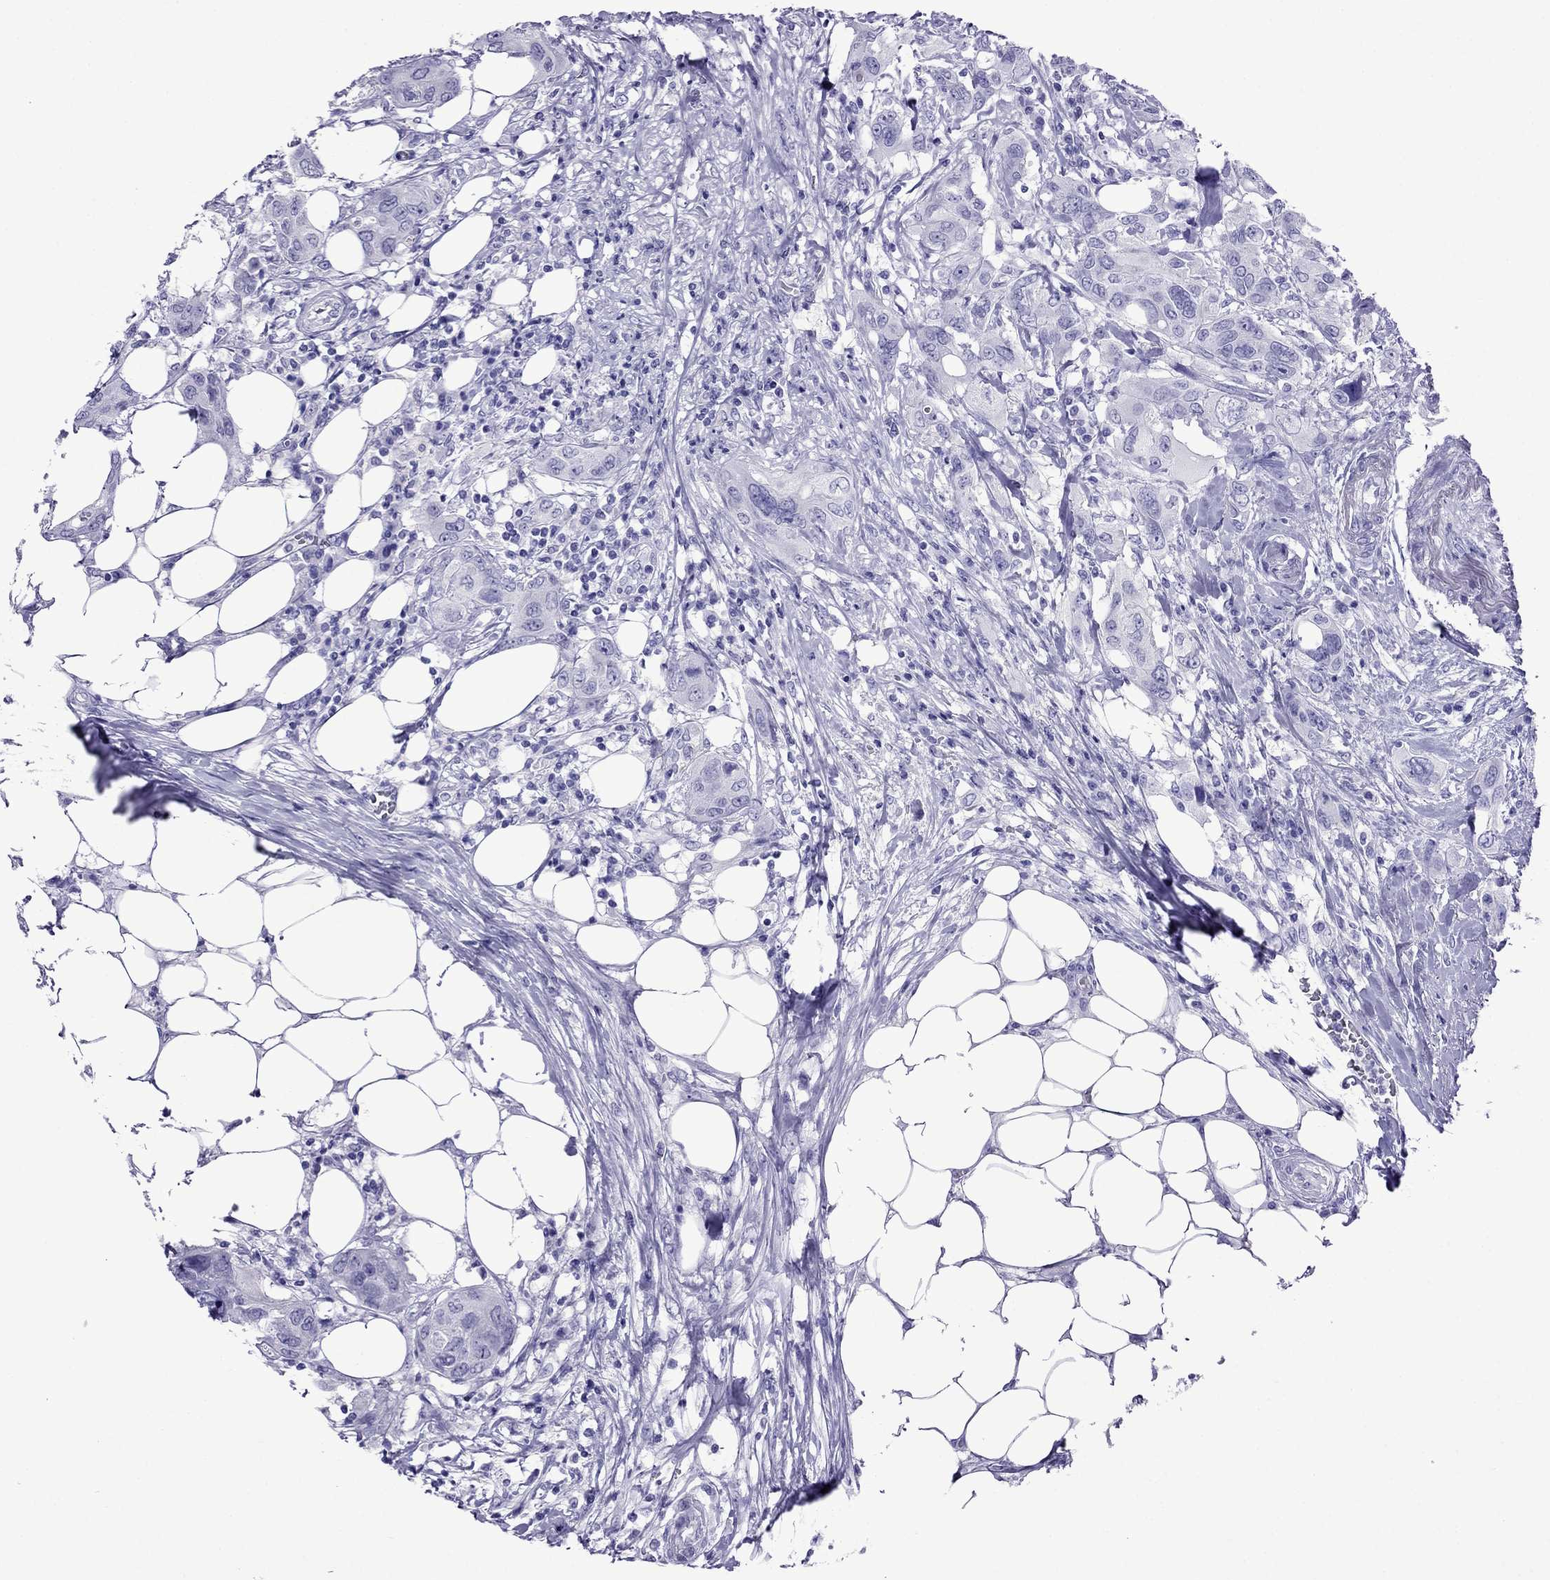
{"staining": {"intensity": "negative", "quantity": "none", "location": "none"}, "tissue": "urothelial cancer", "cell_type": "Tumor cells", "image_type": "cancer", "snomed": [{"axis": "morphology", "description": "Urothelial carcinoma, NOS"}, {"axis": "morphology", "description": "Urothelial carcinoma, High grade"}, {"axis": "topography", "description": "Urinary bladder"}], "caption": "A high-resolution photomicrograph shows IHC staining of urothelial carcinoma (high-grade), which exhibits no significant expression in tumor cells.", "gene": "CRYBA1", "patient": {"sex": "male", "age": 63}}